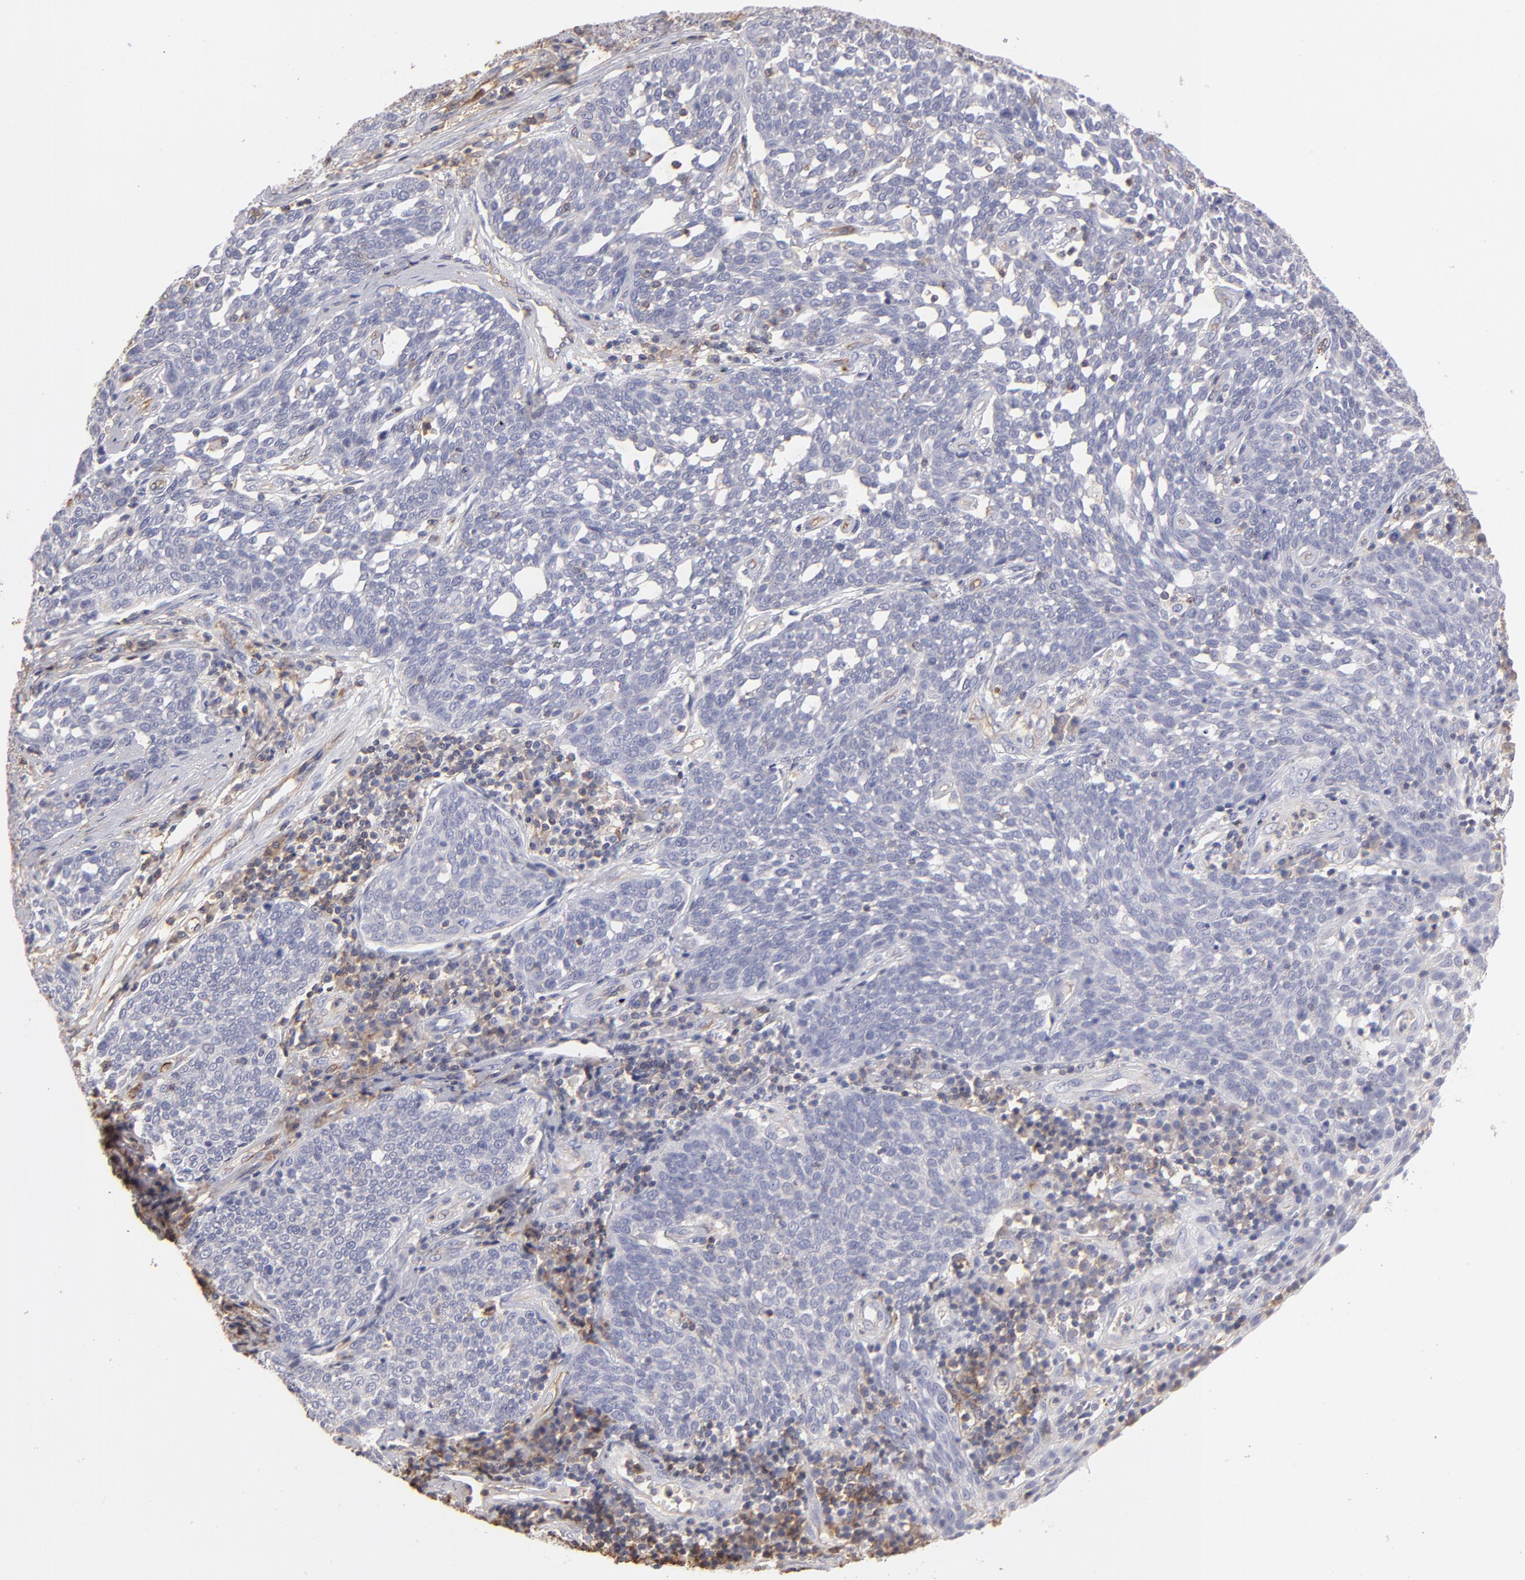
{"staining": {"intensity": "negative", "quantity": "none", "location": "none"}, "tissue": "cervical cancer", "cell_type": "Tumor cells", "image_type": "cancer", "snomed": [{"axis": "morphology", "description": "Squamous cell carcinoma, NOS"}, {"axis": "topography", "description": "Cervix"}], "caption": "A micrograph of human squamous cell carcinoma (cervical) is negative for staining in tumor cells.", "gene": "ABCB1", "patient": {"sex": "female", "age": 34}}